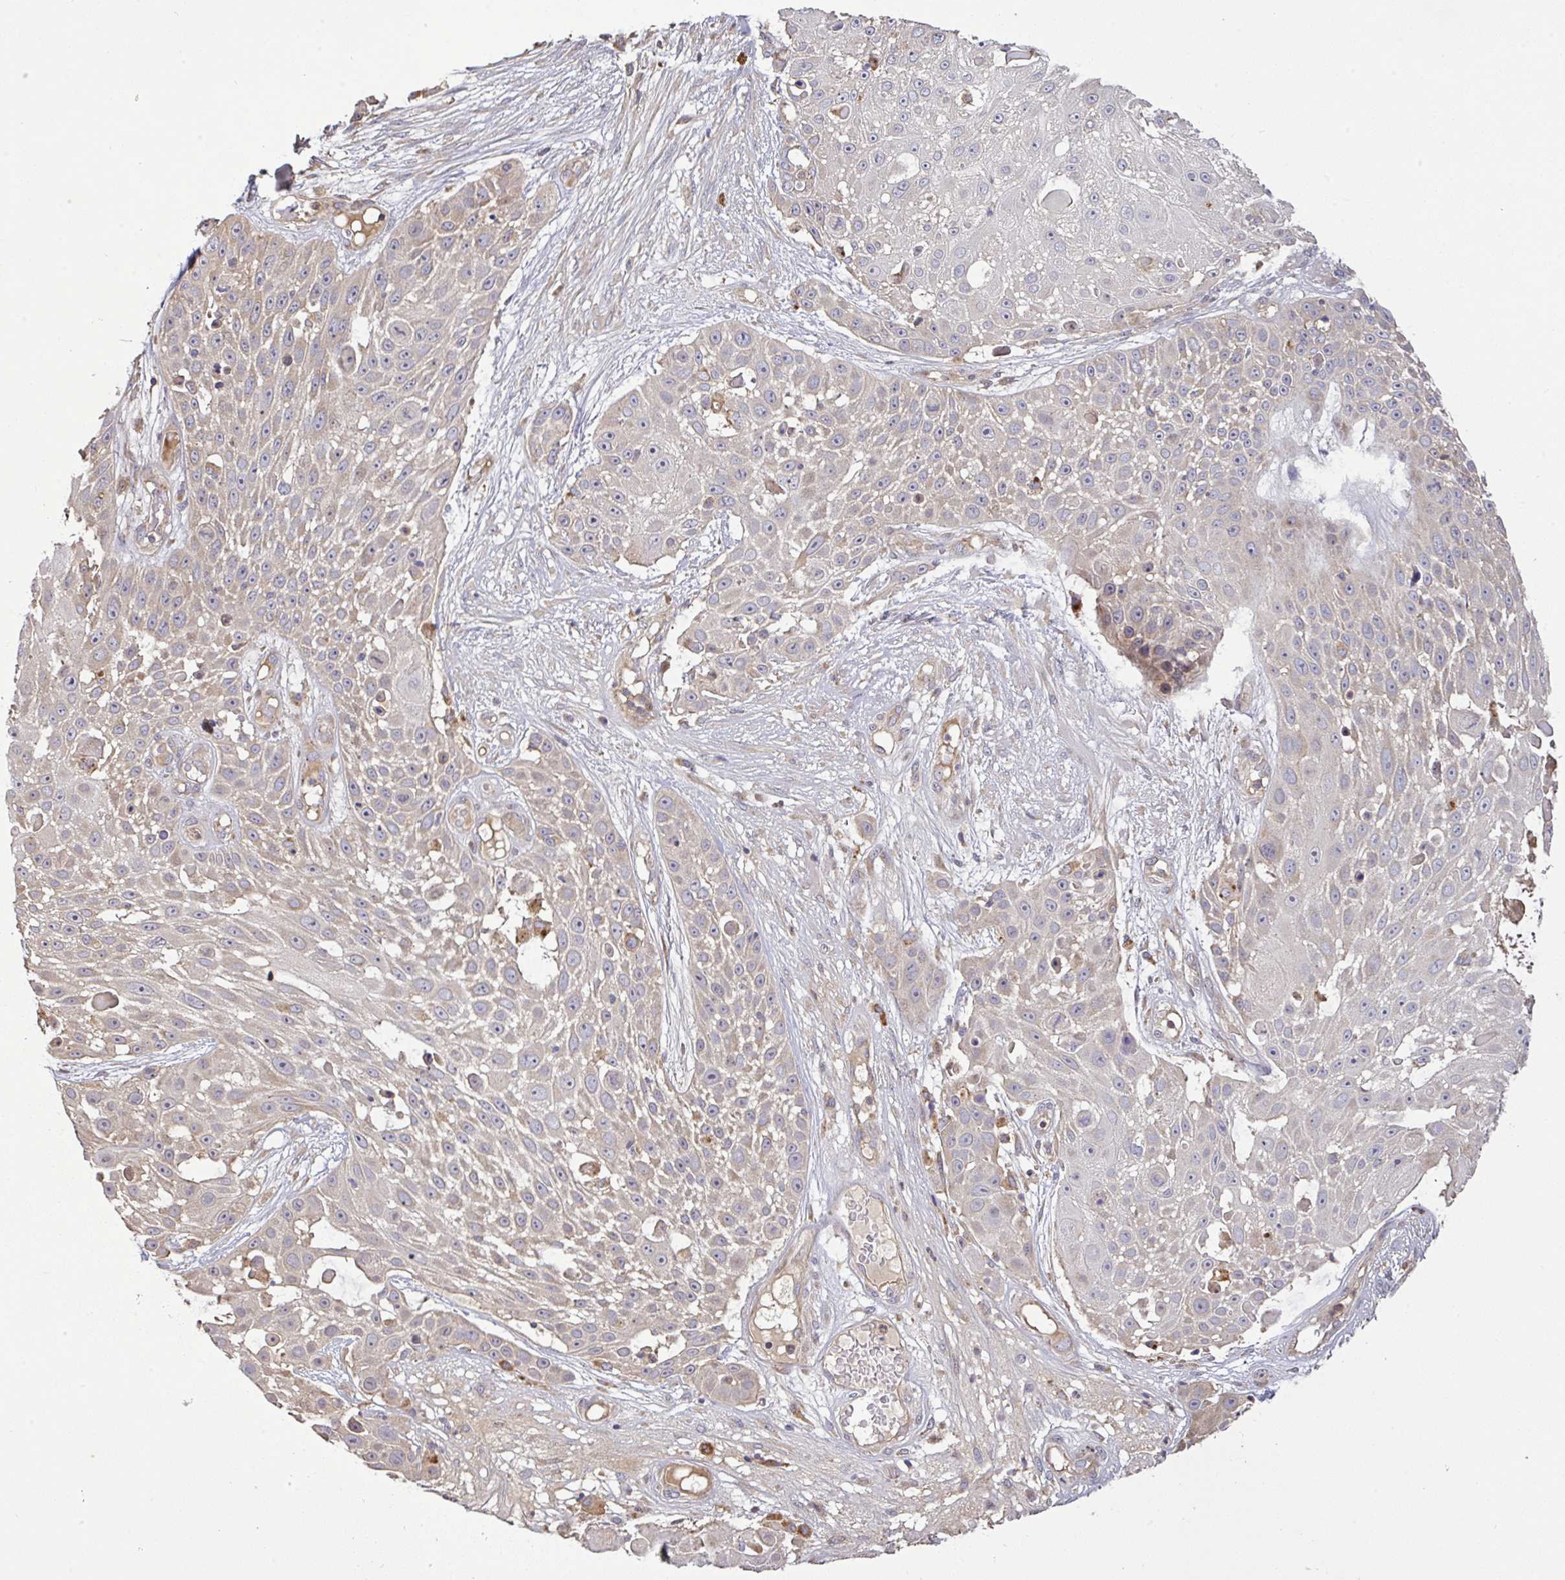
{"staining": {"intensity": "moderate", "quantity": "<25%", "location": "cytoplasmic/membranous"}, "tissue": "skin cancer", "cell_type": "Tumor cells", "image_type": "cancer", "snomed": [{"axis": "morphology", "description": "Squamous cell carcinoma, NOS"}, {"axis": "topography", "description": "Skin"}], "caption": "Skin cancer stained with IHC exhibits moderate cytoplasmic/membranous staining in about <25% of tumor cells.", "gene": "EPN3", "patient": {"sex": "female", "age": 86}}